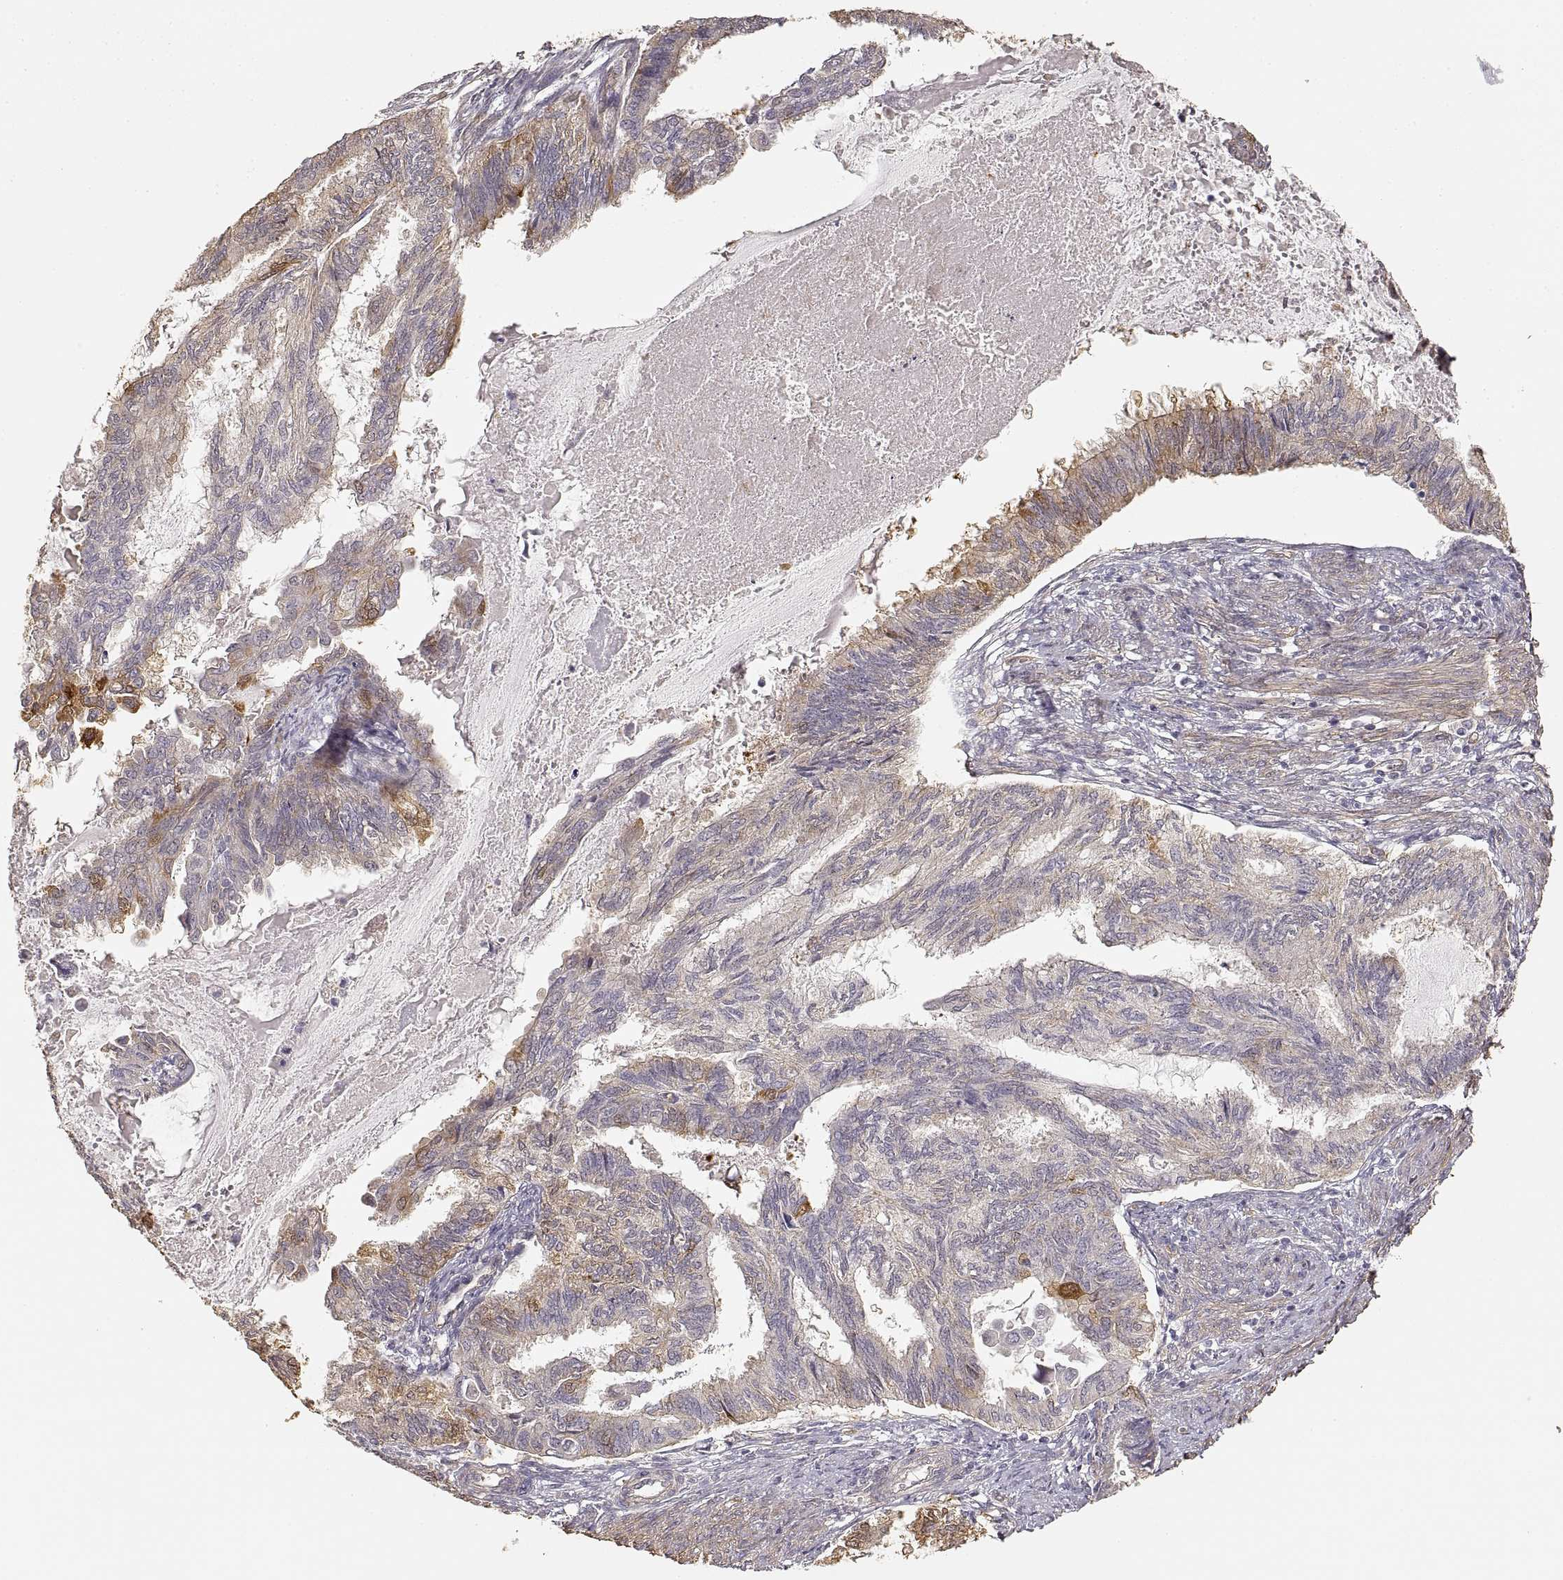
{"staining": {"intensity": "weak", "quantity": "<25%", "location": "cytoplasmic/membranous"}, "tissue": "endometrial cancer", "cell_type": "Tumor cells", "image_type": "cancer", "snomed": [{"axis": "morphology", "description": "Adenocarcinoma, NOS"}, {"axis": "topography", "description": "Endometrium"}], "caption": "Tumor cells show no significant protein positivity in endometrial cancer.", "gene": "LAMA4", "patient": {"sex": "female", "age": 86}}